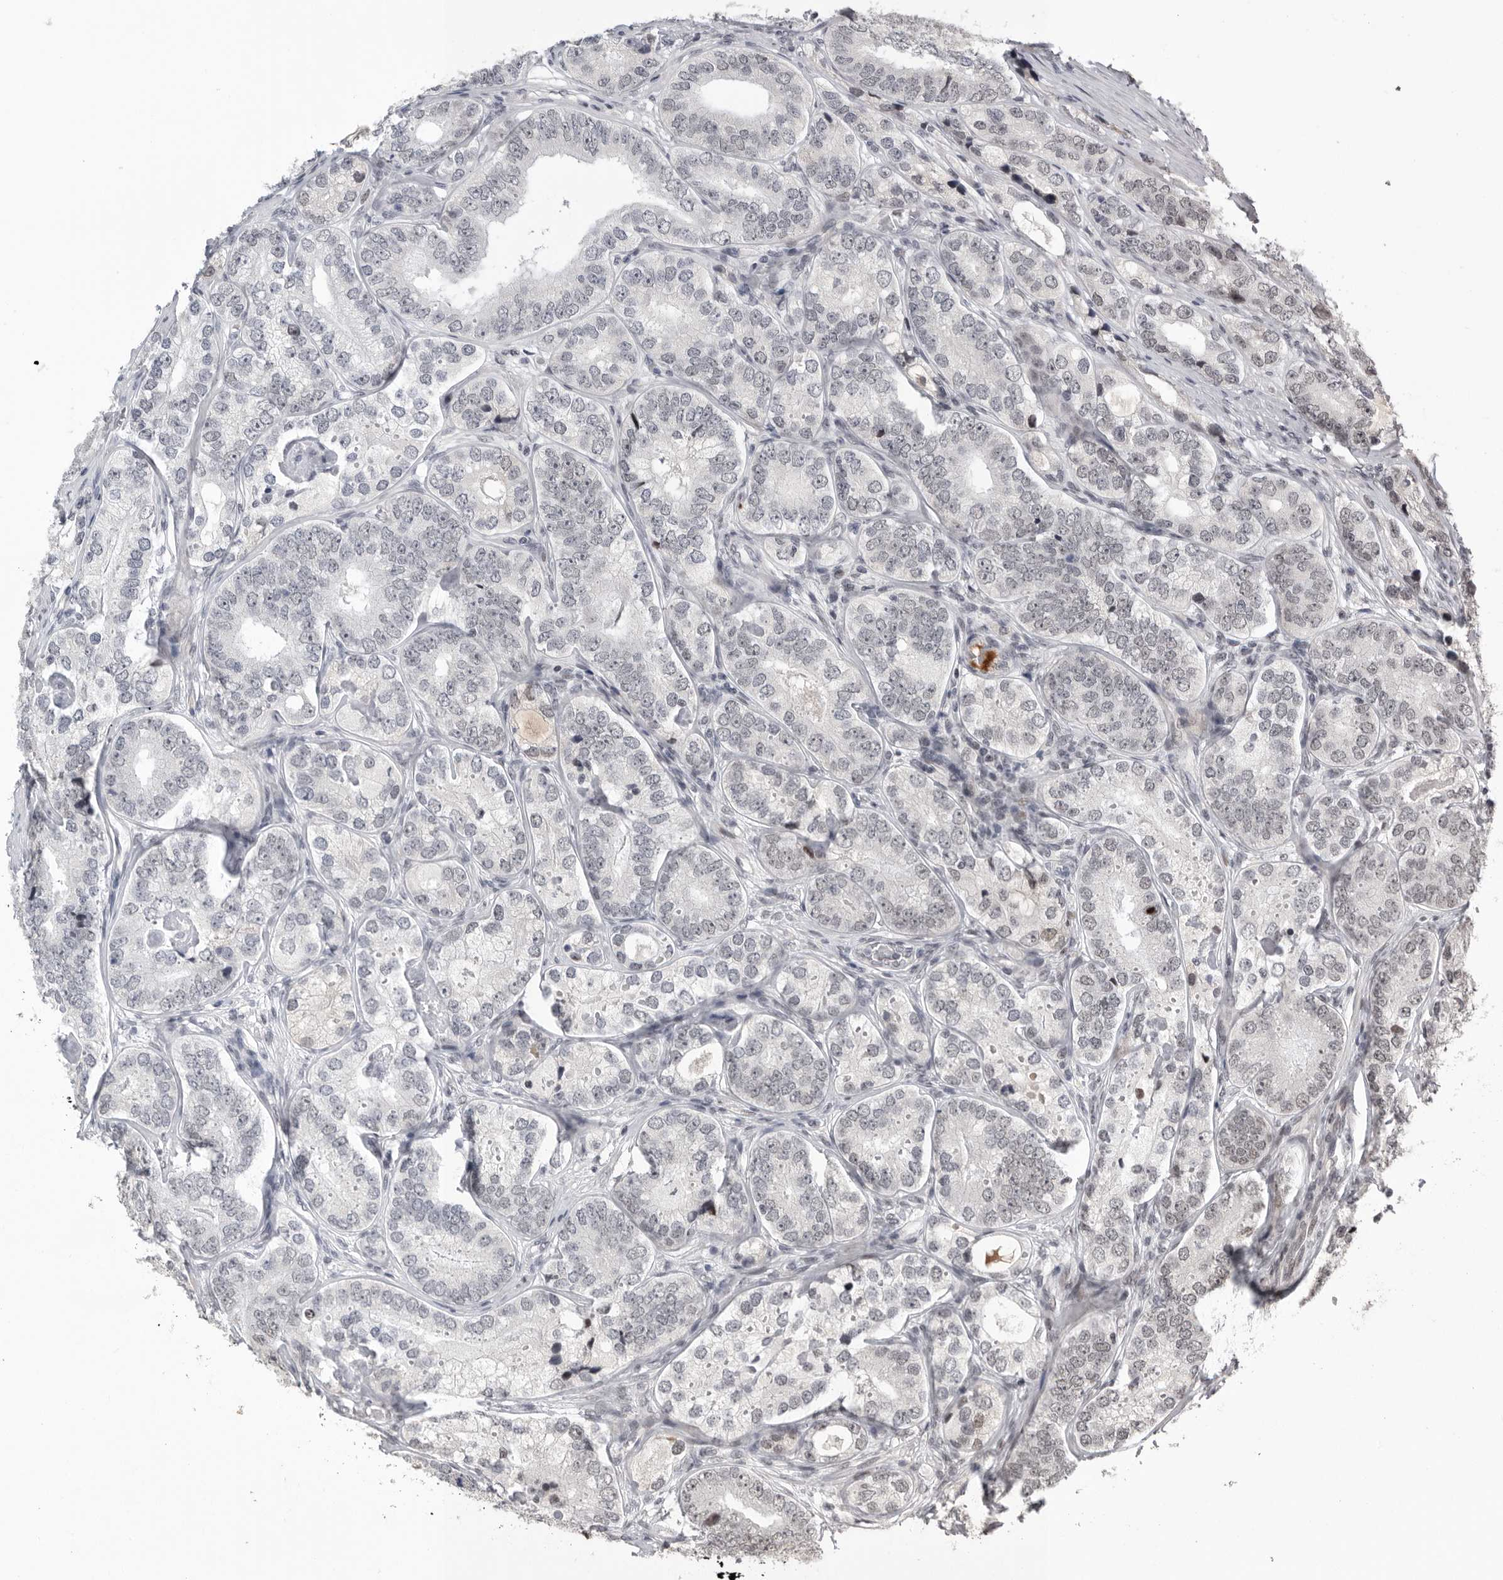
{"staining": {"intensity": "weak", "quantity": "<25%", "location": "nuclear"}, "tissue": "prostate cancer", "cell_type": "Tumor cells", "image_type": "cancer", "snomed": [{"axis": "morphology", "description": "Adenocarcinoma, High grade"}, {"axis": "topography", "description": "Prostate"}], "caption": "Tumor cells show no significant protein staining in adenocarcinoma (high-grade) (prostate).", "gene": "POU5F1", "patient": {"sex": "male", "age": 56}}